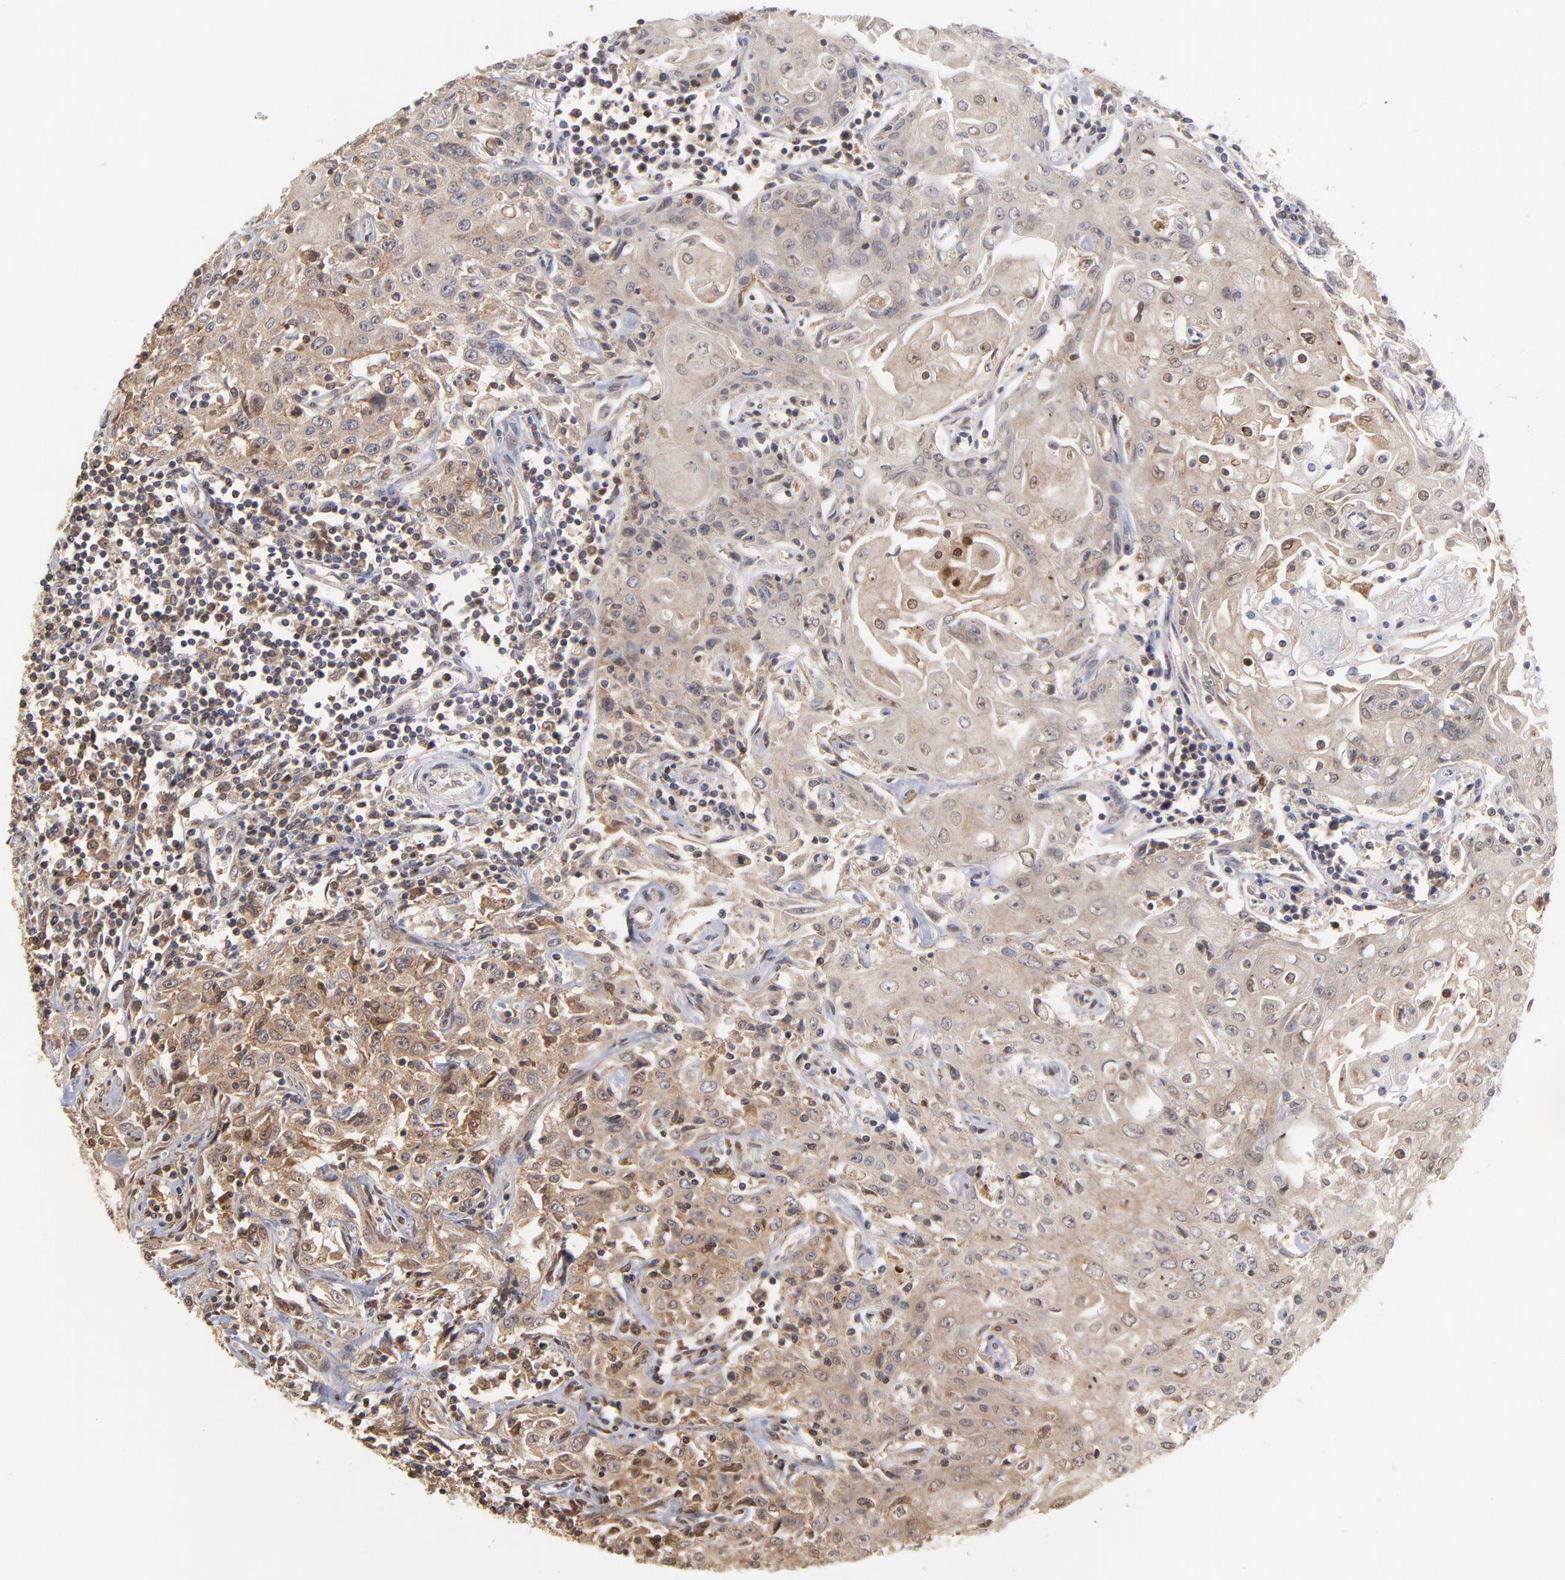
{"staining": {"intensity": "moderate", "quantity": "25%-75%", "location": "cytoplasmic/membranous"}, "tissue": "head and neck cancer", "cell_type": "Tumor cells", "image_type": "cancer", "snomed": [{"axis": "morphology", "description": "Squamous cell carcinoma, NOS"}, {"axis": "topography", "description": "Oral tissue"}, {"axis": "topography", "description": "Head-Neck"}], "caption": "A brown stain labels moderate cytoplasmic/membranous positivity of a protein in head and neck cancer (squamous cell carcinoma) tumor cells.", "gene": "OAS1", "patient": {"sex": "female", "age": 76}}